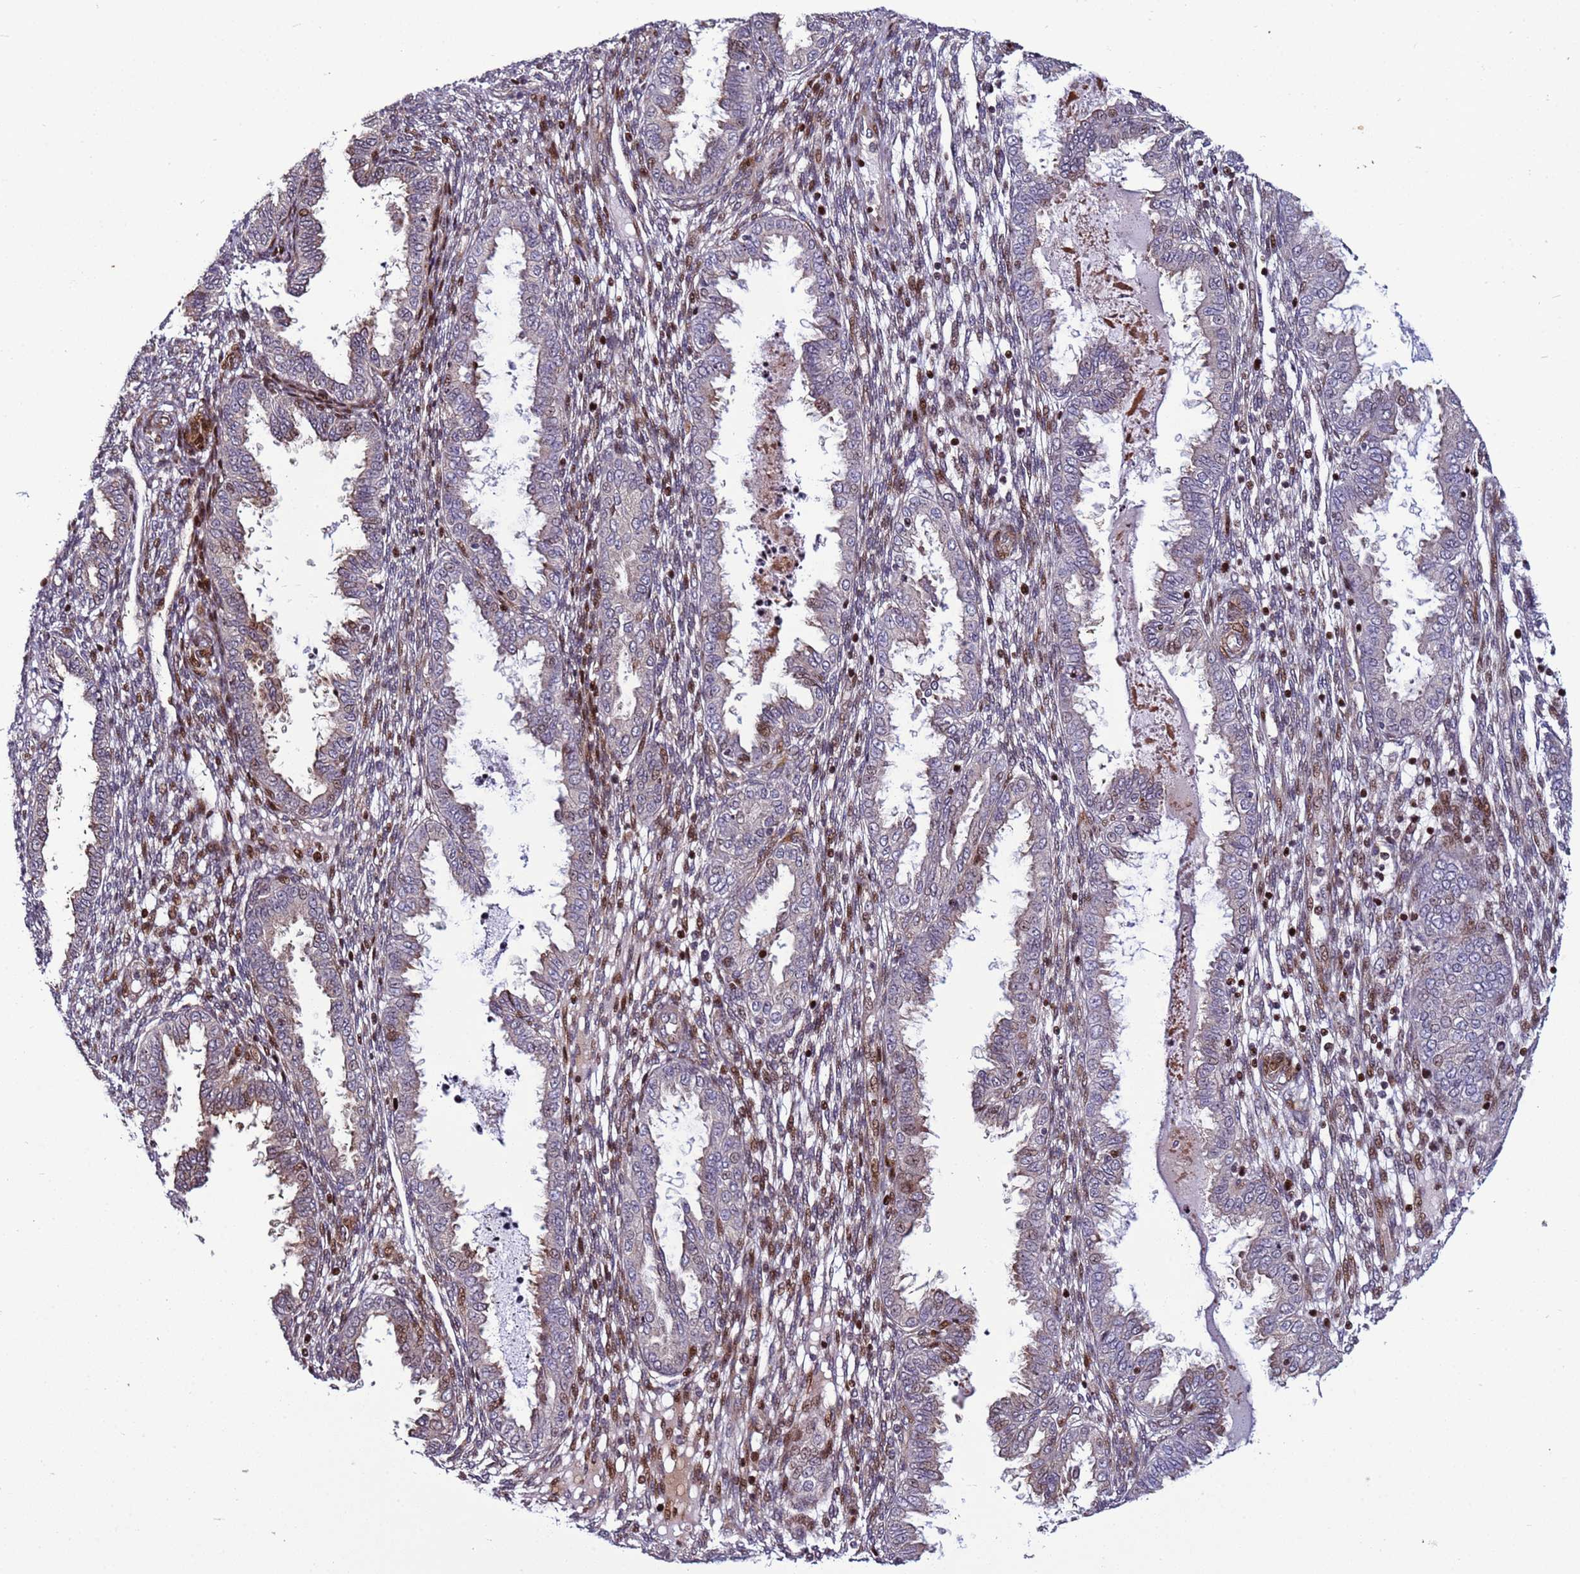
{"staining": {"intensity": "moderate", "quantity": "<25%", "location": "nuclear"}, "tissue": "endometrium", "cell_type": "Cells in endometrial stroma", "image_type": "normal", "snomed": [{"axis": "morphology", "description": "Normal tissue, NOS"}, {"axis": "topography", "description": "Endometrium"}], "caption": "About <25% of cells in endometrial stroma in benign endometrium show moderate nuclear protein positivity as visualized by brown immunohistochemical staining.", "gene": "WBP11", "patient": {"sex": "female", "age": 33}}